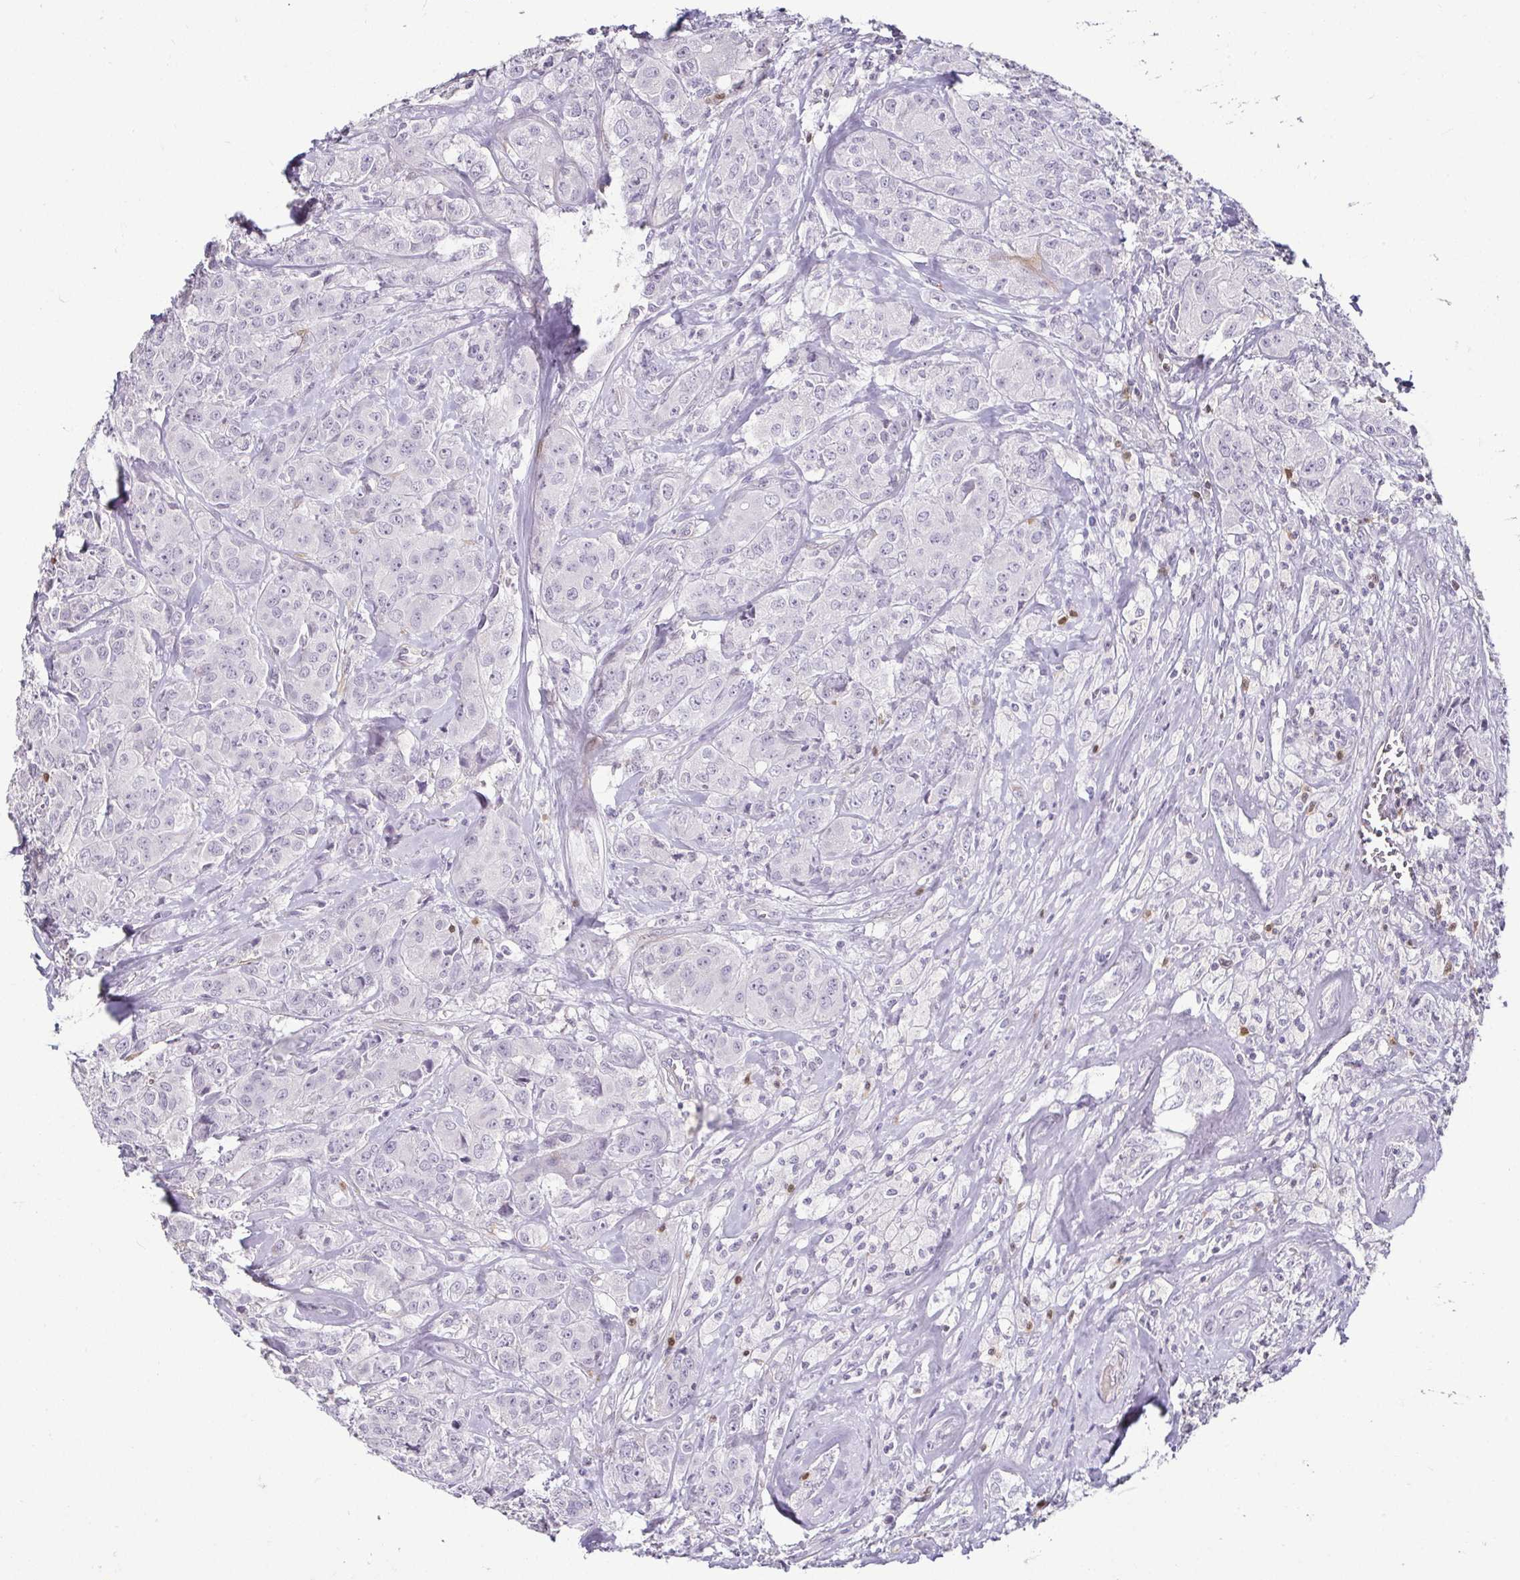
{"staining": {"intensity": "negative", "quantity": "none", "location": "none"}, "tissue": "breast cancer", "cell_type": "Tumor cells", "image_type": "cancer", "snomed": [{"axis": "morphology", "description": "Normal tissue, NOS"}, {"axis": "morphology", "description": "Duct carcinoma"}, {"axis": "topography", "description": "Breast"}], "caption": "The micrograph exhibits no significant expression in tumor cells of intraductal carcinoma (breast).", "gene": "HOPX", "patient": {"sex": "female", "age": 43}}